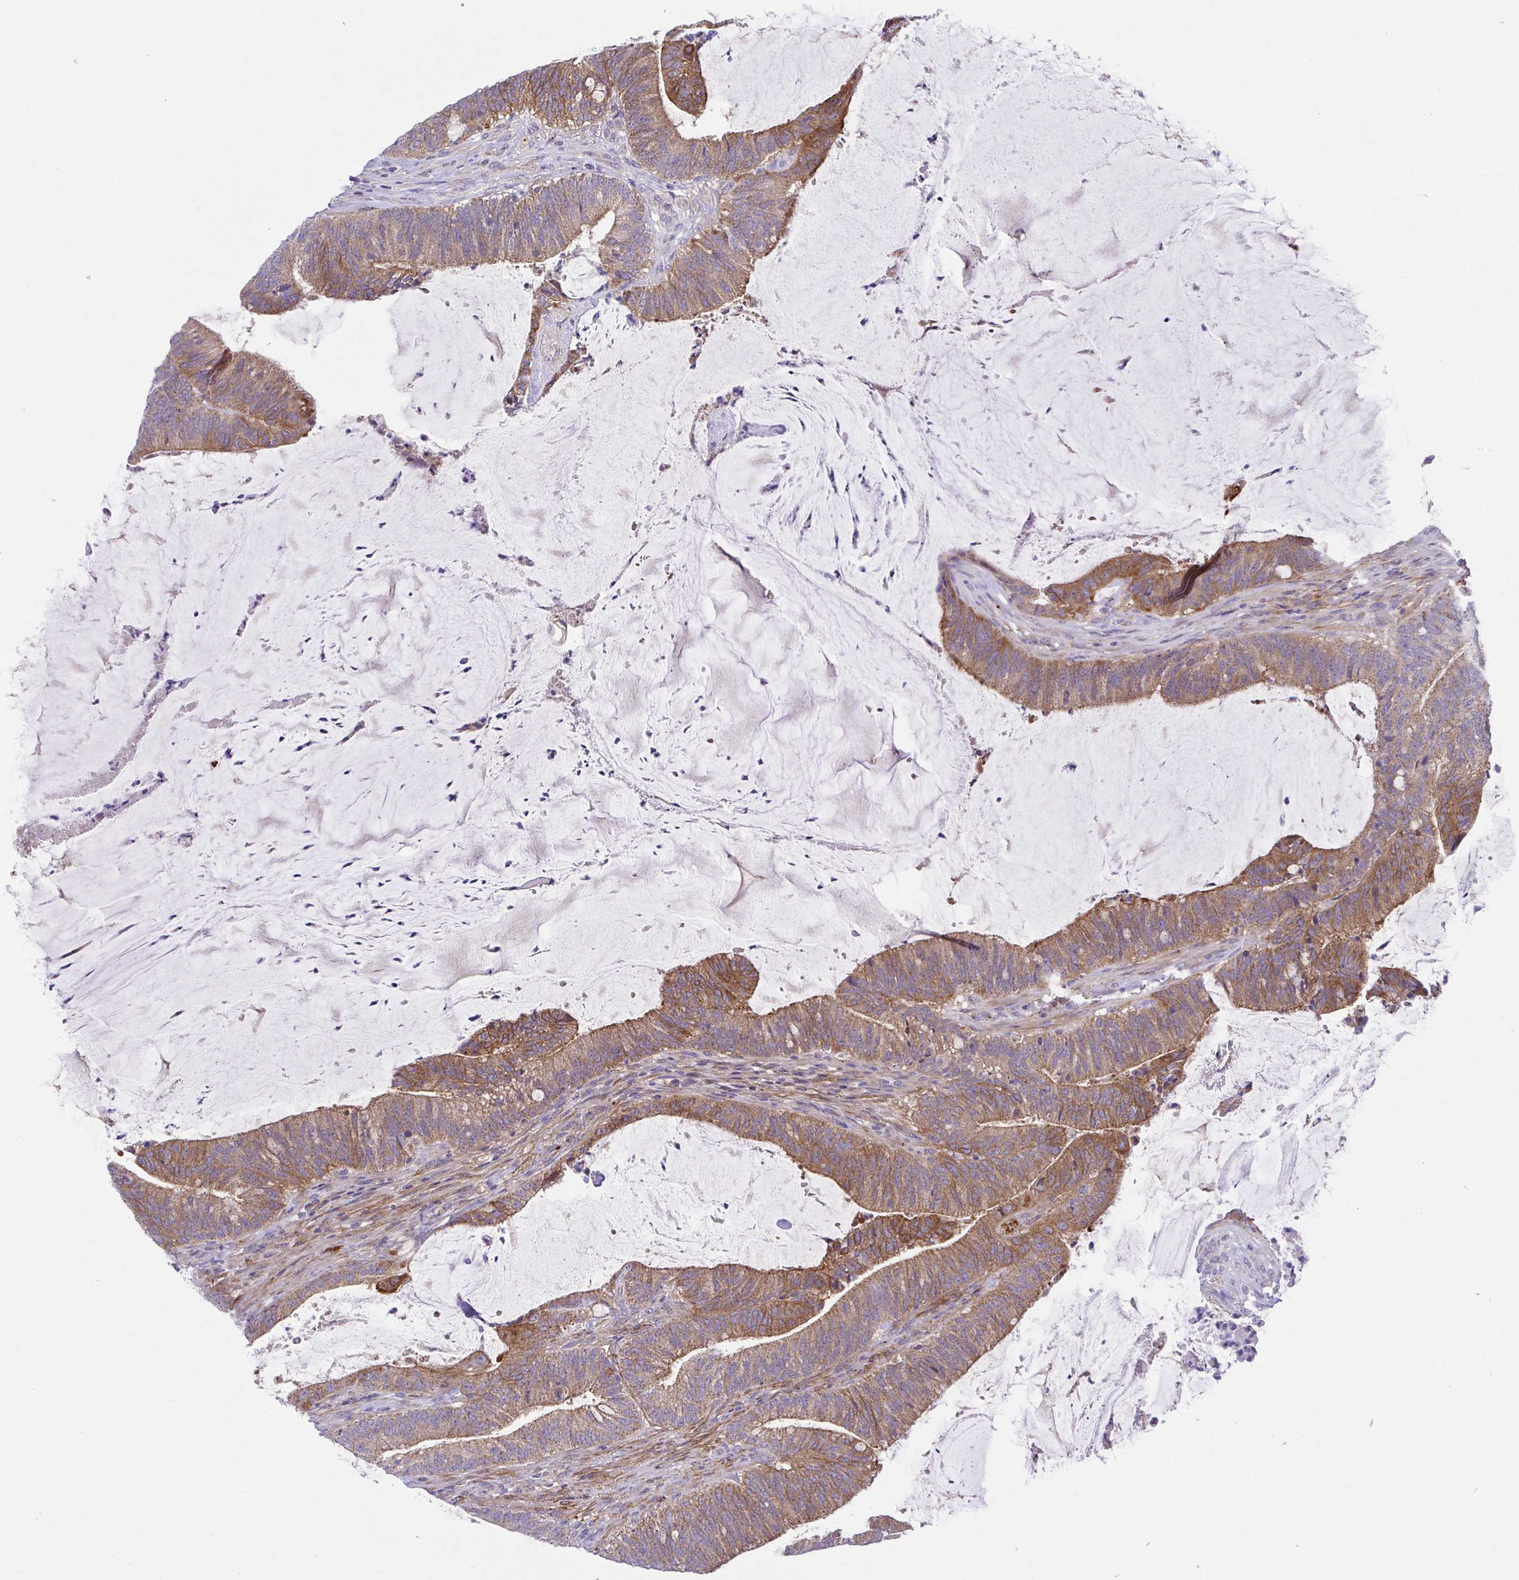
{"staining": {"intensity": "moderate", "quantity": ">75%", "location": "cytoplasmic/membranous"}, "tissue": "colorectal cancer", "cell_type": "Tumor cells", "image_type": "cancer", "snomed": [{"axis": "morphology", "description": "Adenocarcinoma, NOS"}, {"axis": "topography", "description": "Colon"}], "caption": "High-magnification brightfield microscopy of colorectal adenocarcinoma stained with DAB (3,3'-diaminobenzidine) (brown) and counterstained with hematoxylin (blue). tumor cells exhibit moderate cytoplasmic/membranous expression is appreciated in approximately>75% of cells.", "gene": "SLC13A1", "patient": {"sex": "female", "age": 43}}